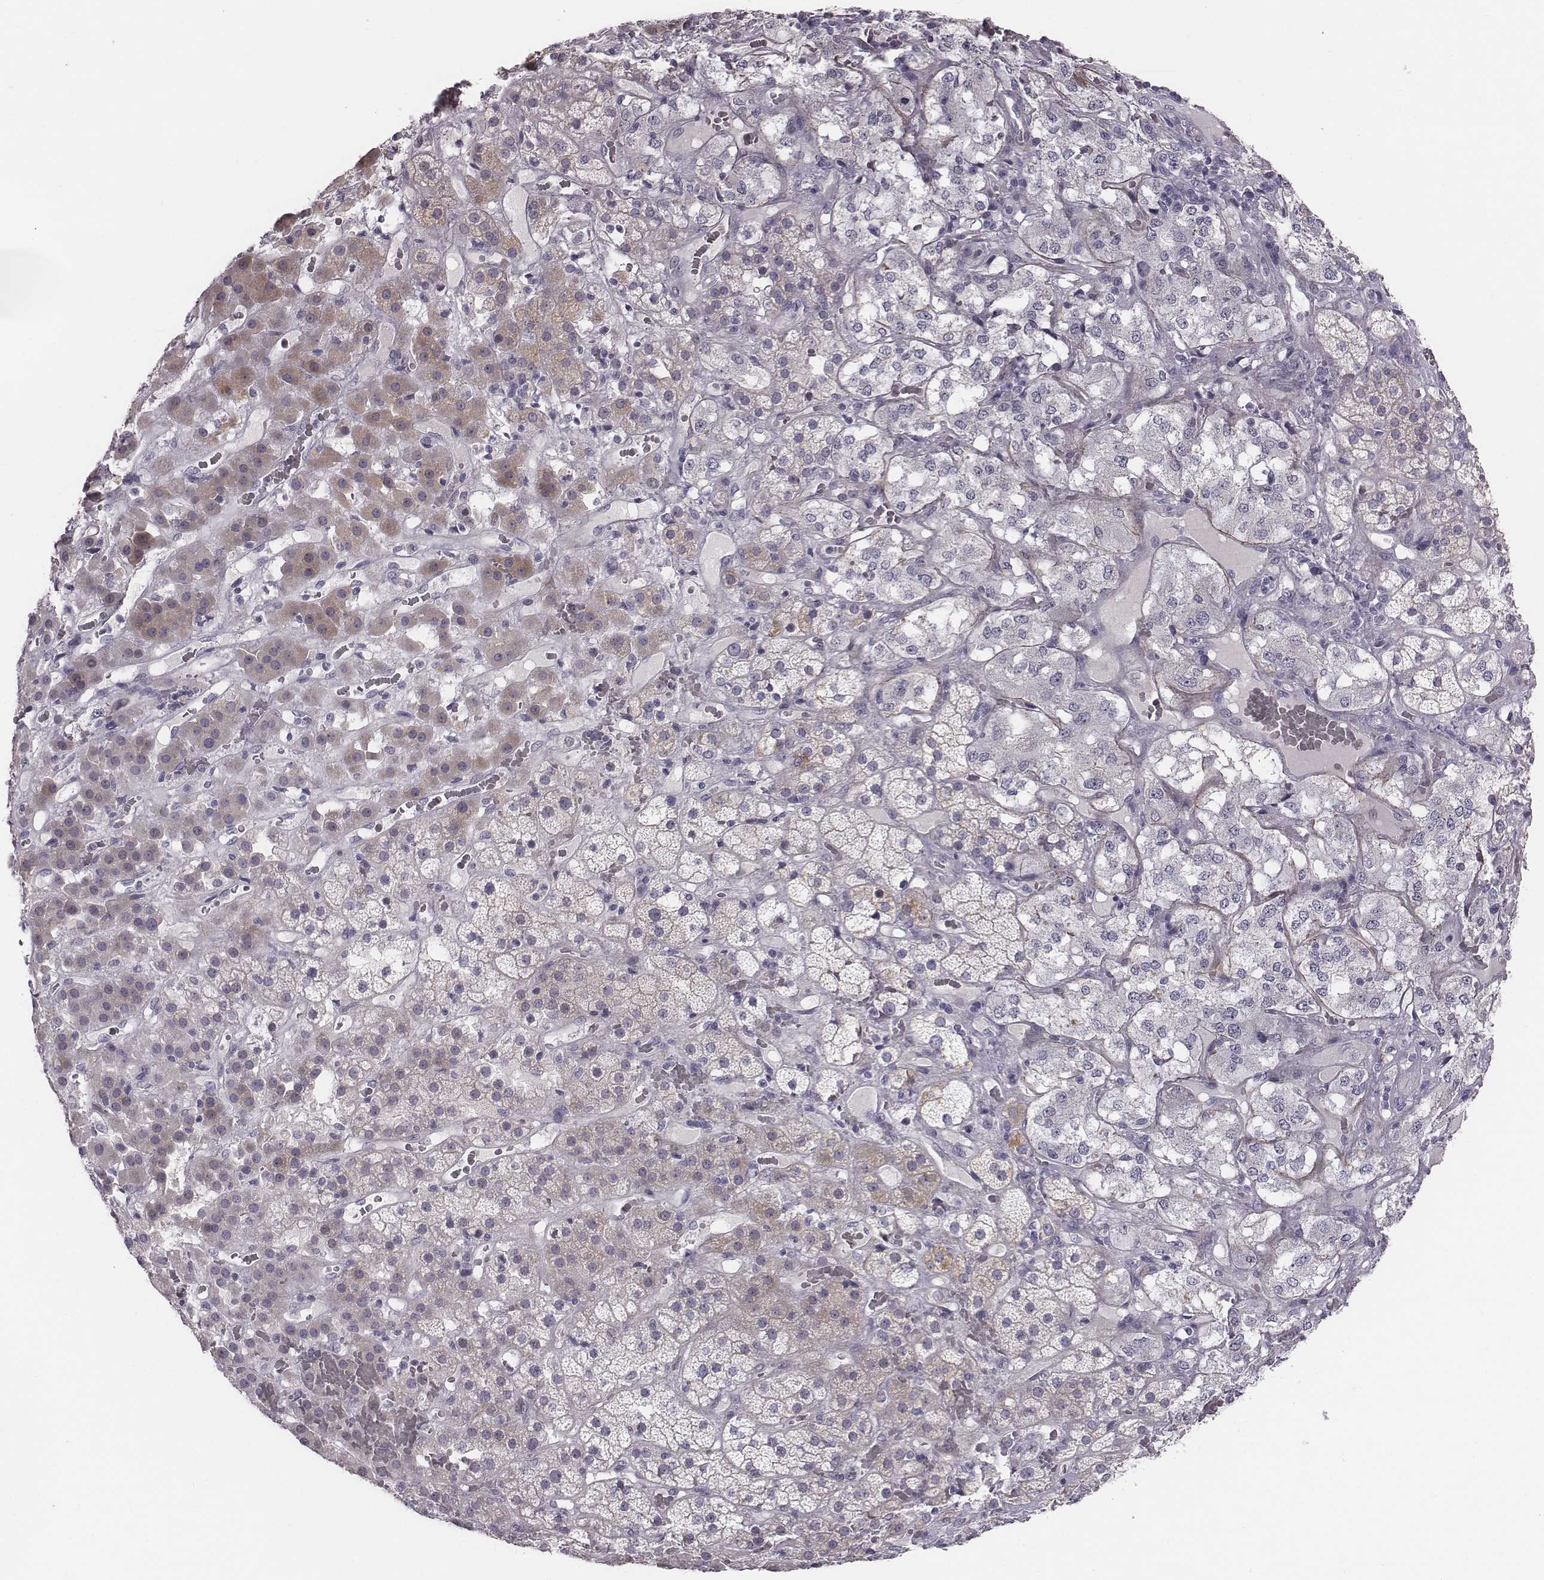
{"staining": {"intensity": "weak", "quantity": "<25%", "location": "cytoplasmic/membranous"}, "tissue": "adrenal gland", "cell_type": "Glandular cells", "image_type": "normal", "snomed": [{"axis": "morphology", "description": "Normal tissue, NOS"}, {"axis": "topography", "description": "Adrenal gland"}], "caption": "Immunohistochemistry micrograph of benign human adrenal gland stained for a protein (brown), which exhibits no staining in glandular cells. (DAB (3,3'-diaminobenzidine) immunohistochemistry with hematoxylin counter stain).", "gene": "CACNG4", "patient": {"sex": "male", "age": 57}}